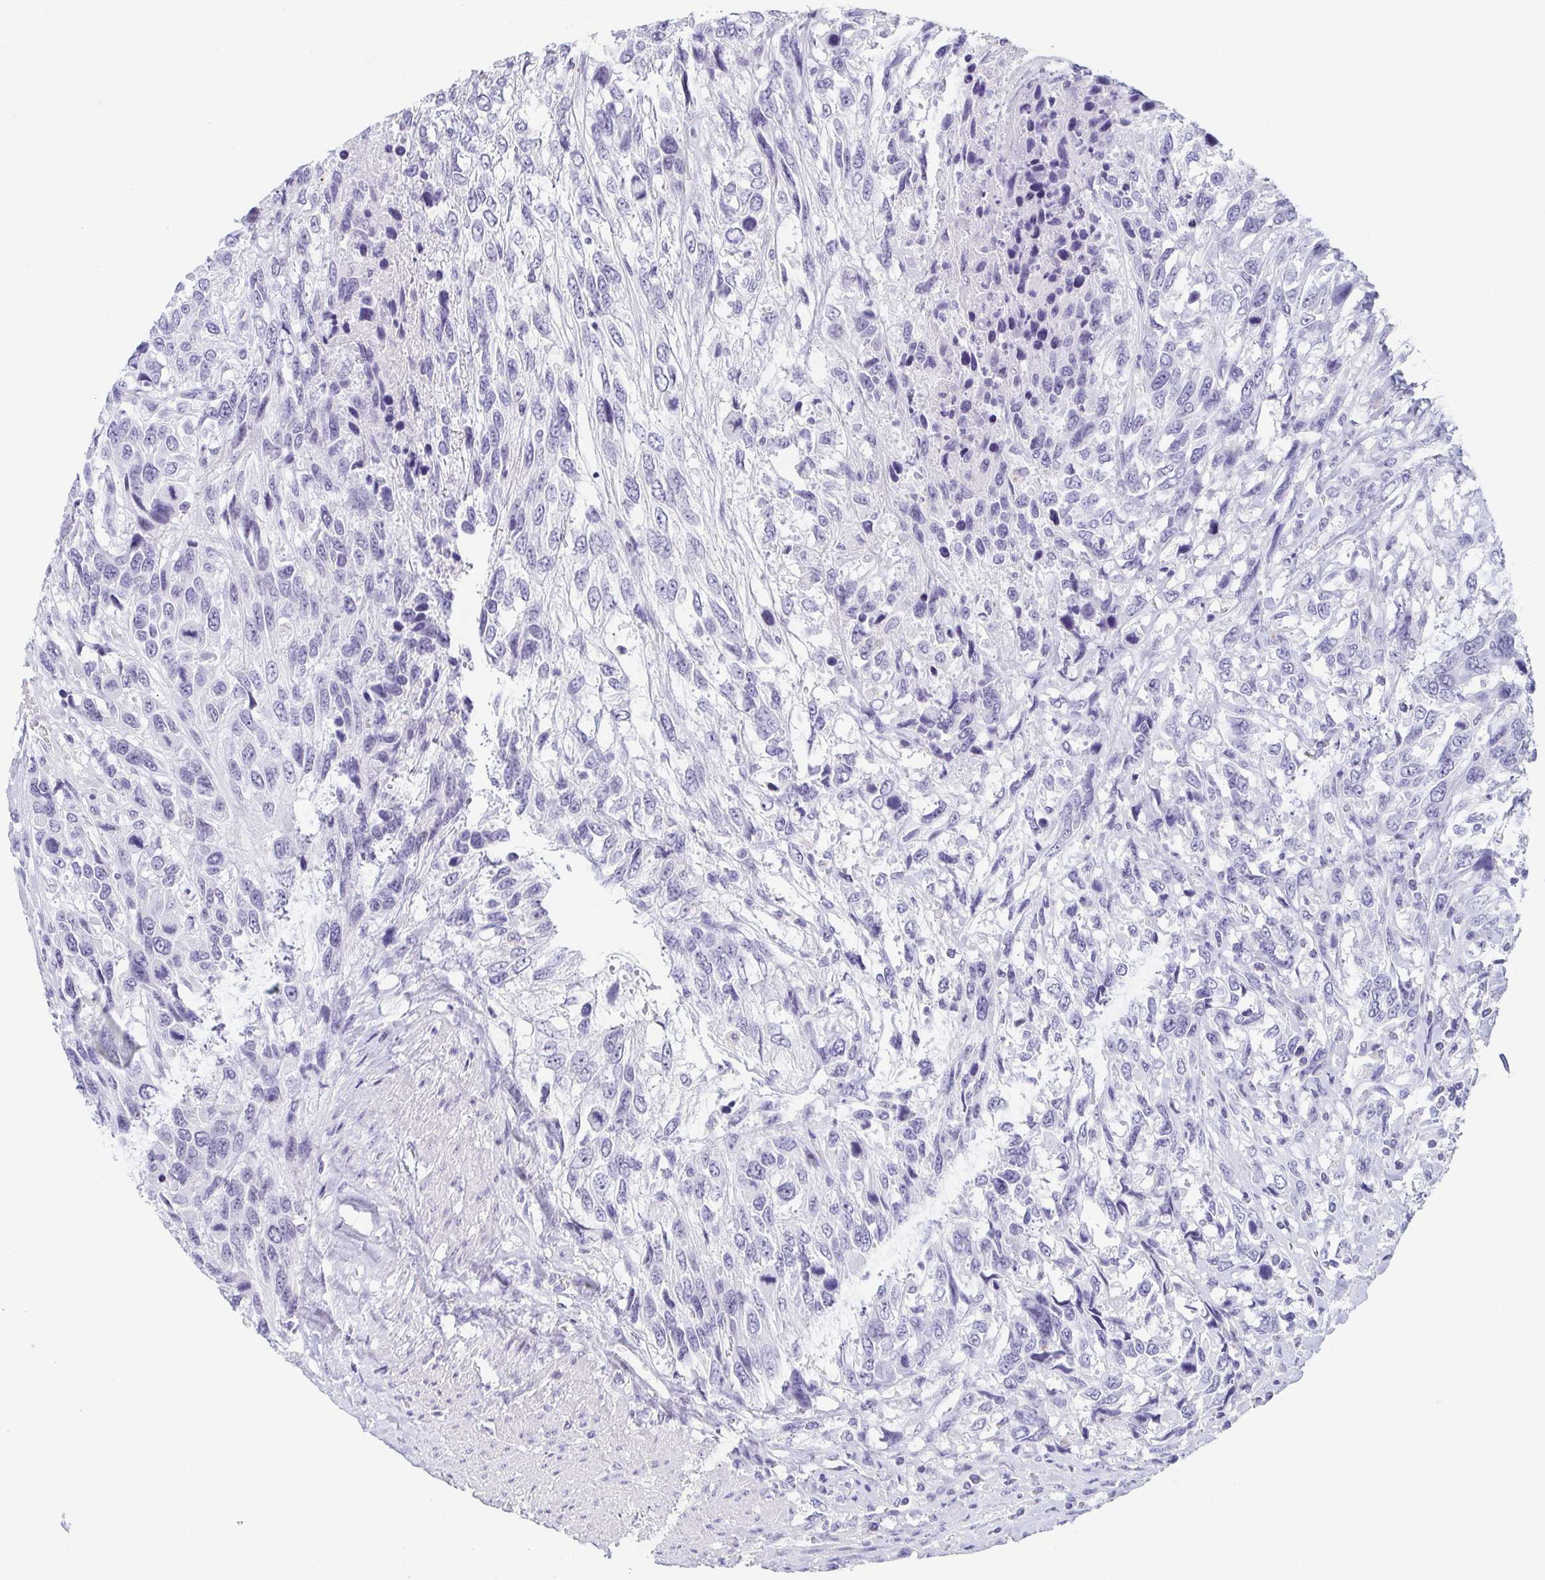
{"staining": {"intensity": "negative", "quantity": "none", "location": "none"}, "tissue": "urothelial cancer", "cell_type": "Tumor cells", "image_type": "cancer", "snomed": [{"axis": "morphology", "description": "Urothelial carcinoma, High grade"}, {"axis": "topography", "description": "Urinary bladder"}], "caption": "This is an IHC photomicrograph of urothelial carcinoma (high-grade). There is no expression in tumor cells.", "gene": "REG4", "patient": {"sex": "female", "age": 70}}